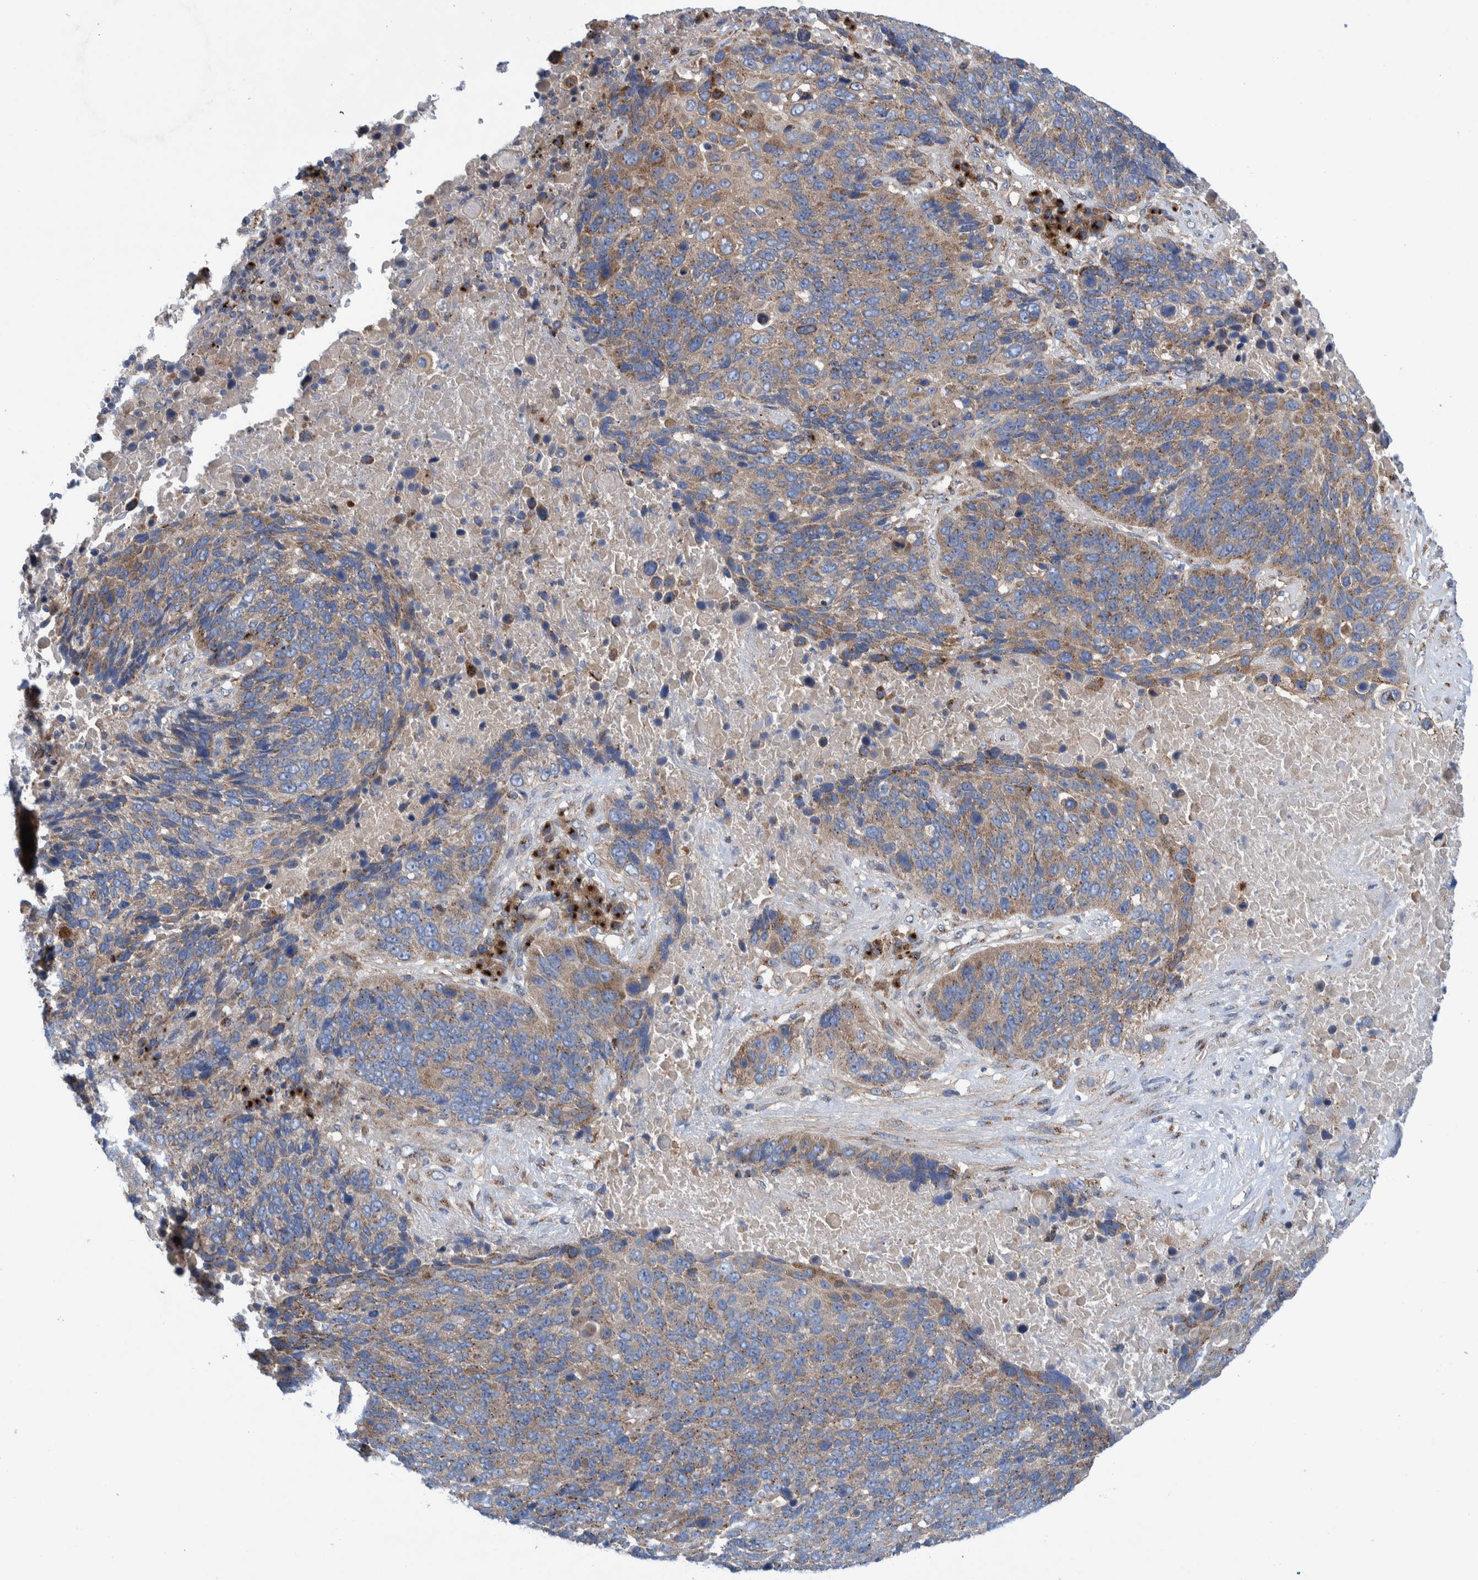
{"staining": {"intensity": "weak", "quantity": ">75%", "location": "cytoplasmic/membranous"}, "tissue": "lung cancer", "cell_type": "Tumor cells", "image_type": "cancer", "snomed": [{"axis": "morphology", "description": "Squamous cell carcinoma, NOS"}, {"axis": "topography", "description": "Lung"}], "caption": "Lung squamous cell carcinoma stained with DAB immunohistochemistry shows low levels of weak cytoplasmic/membranous staining in about >75% of tumor cells.", "gene": "TRIM58", "patient": {"sex": "male", "age": 66}}